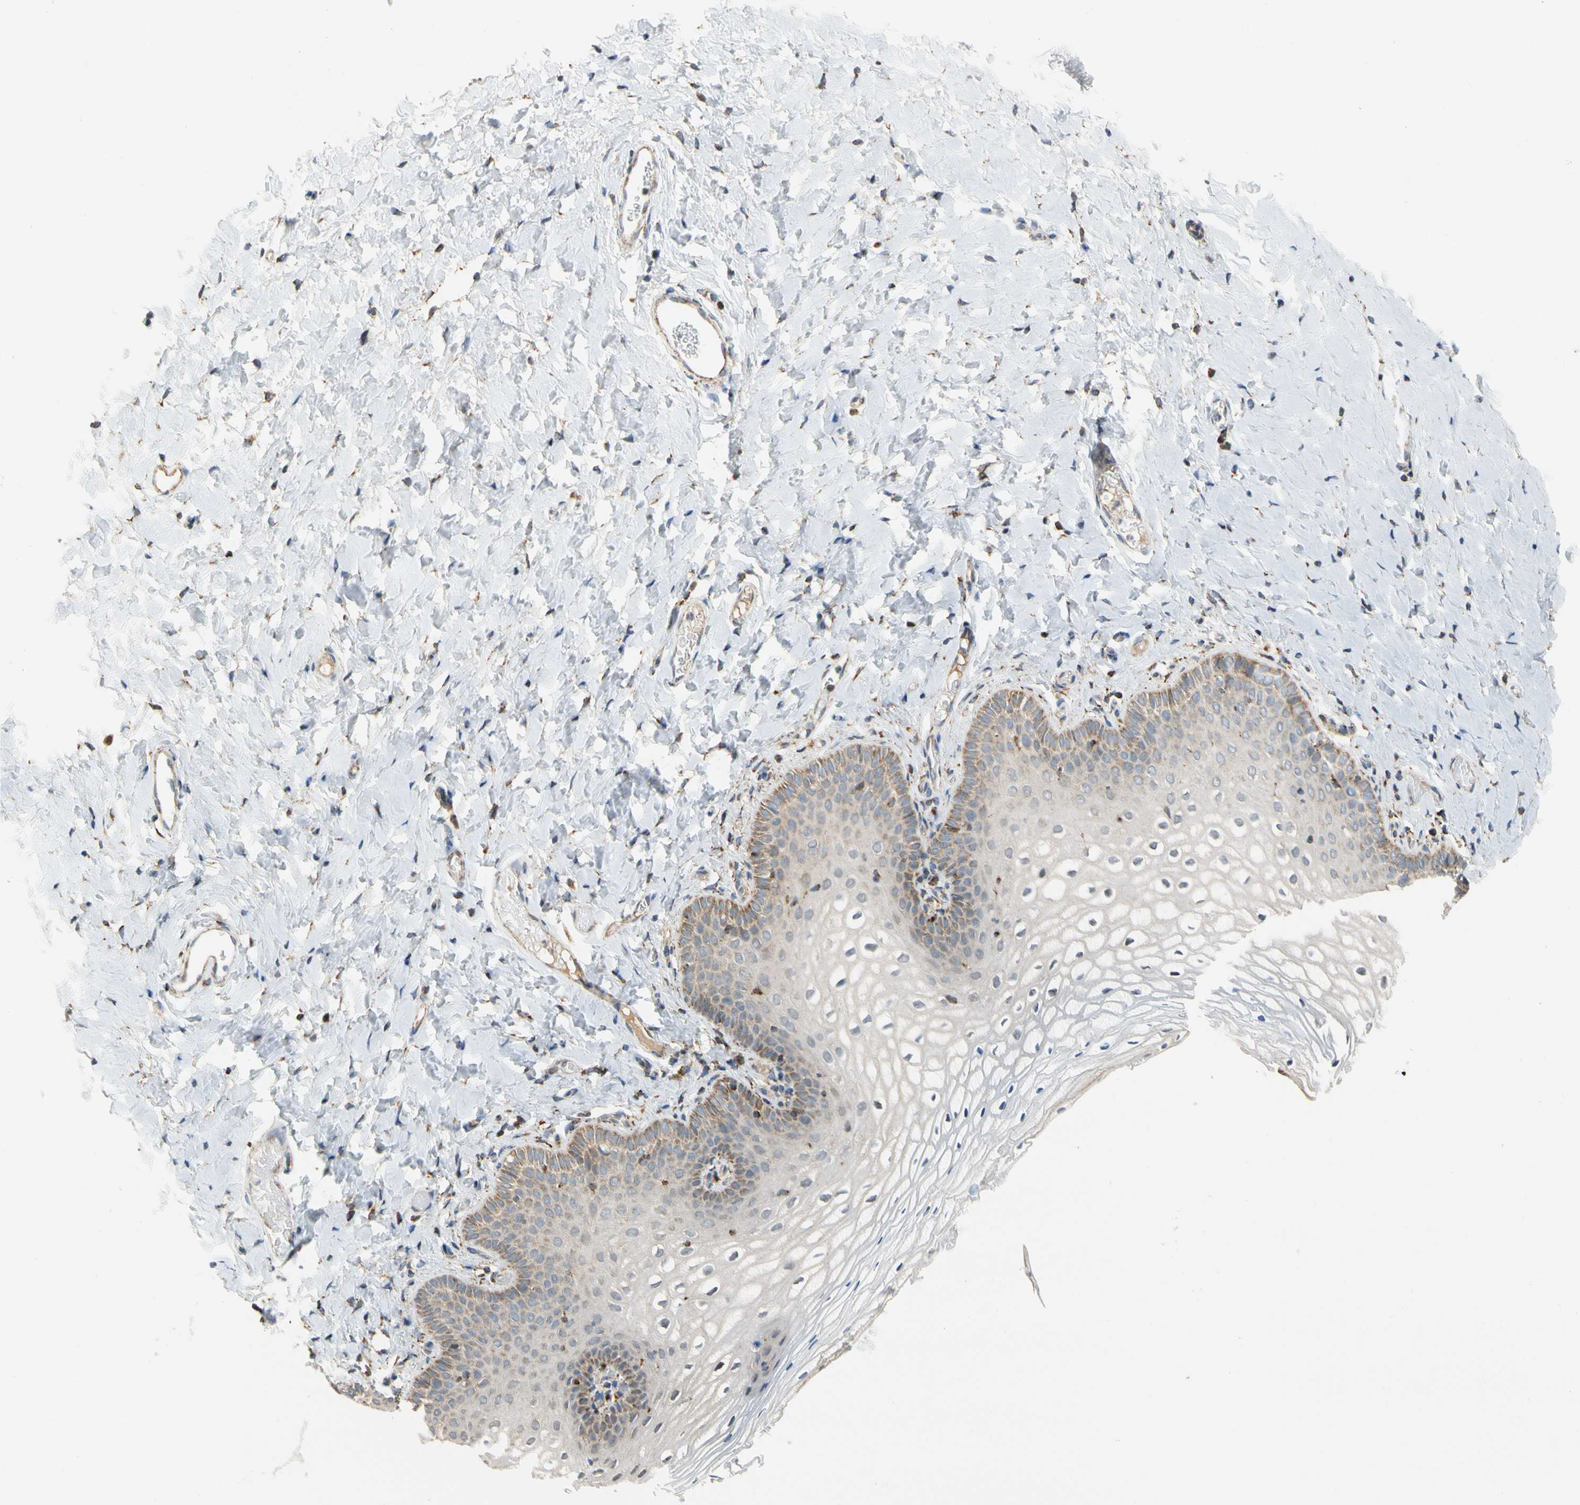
{"staining": {"intensity": "weak", "quantity": "<25%", "location": "cytoplasmic/membranous"}, "tissue": "vagina", "cell_type": "Squamous epithelial cells", "image_type": "normal", "snomed": [{"axis": "morphology", "description": "Normal tissue, NOS"}, {"axis": "topography", "description": "Vagina"}], "caption": "Image shows no protein positivity in squamous epithelial cells of unremarkable vagina.", "gene": "SFXN3", "patient": {"sex": "female", "age": 55}}